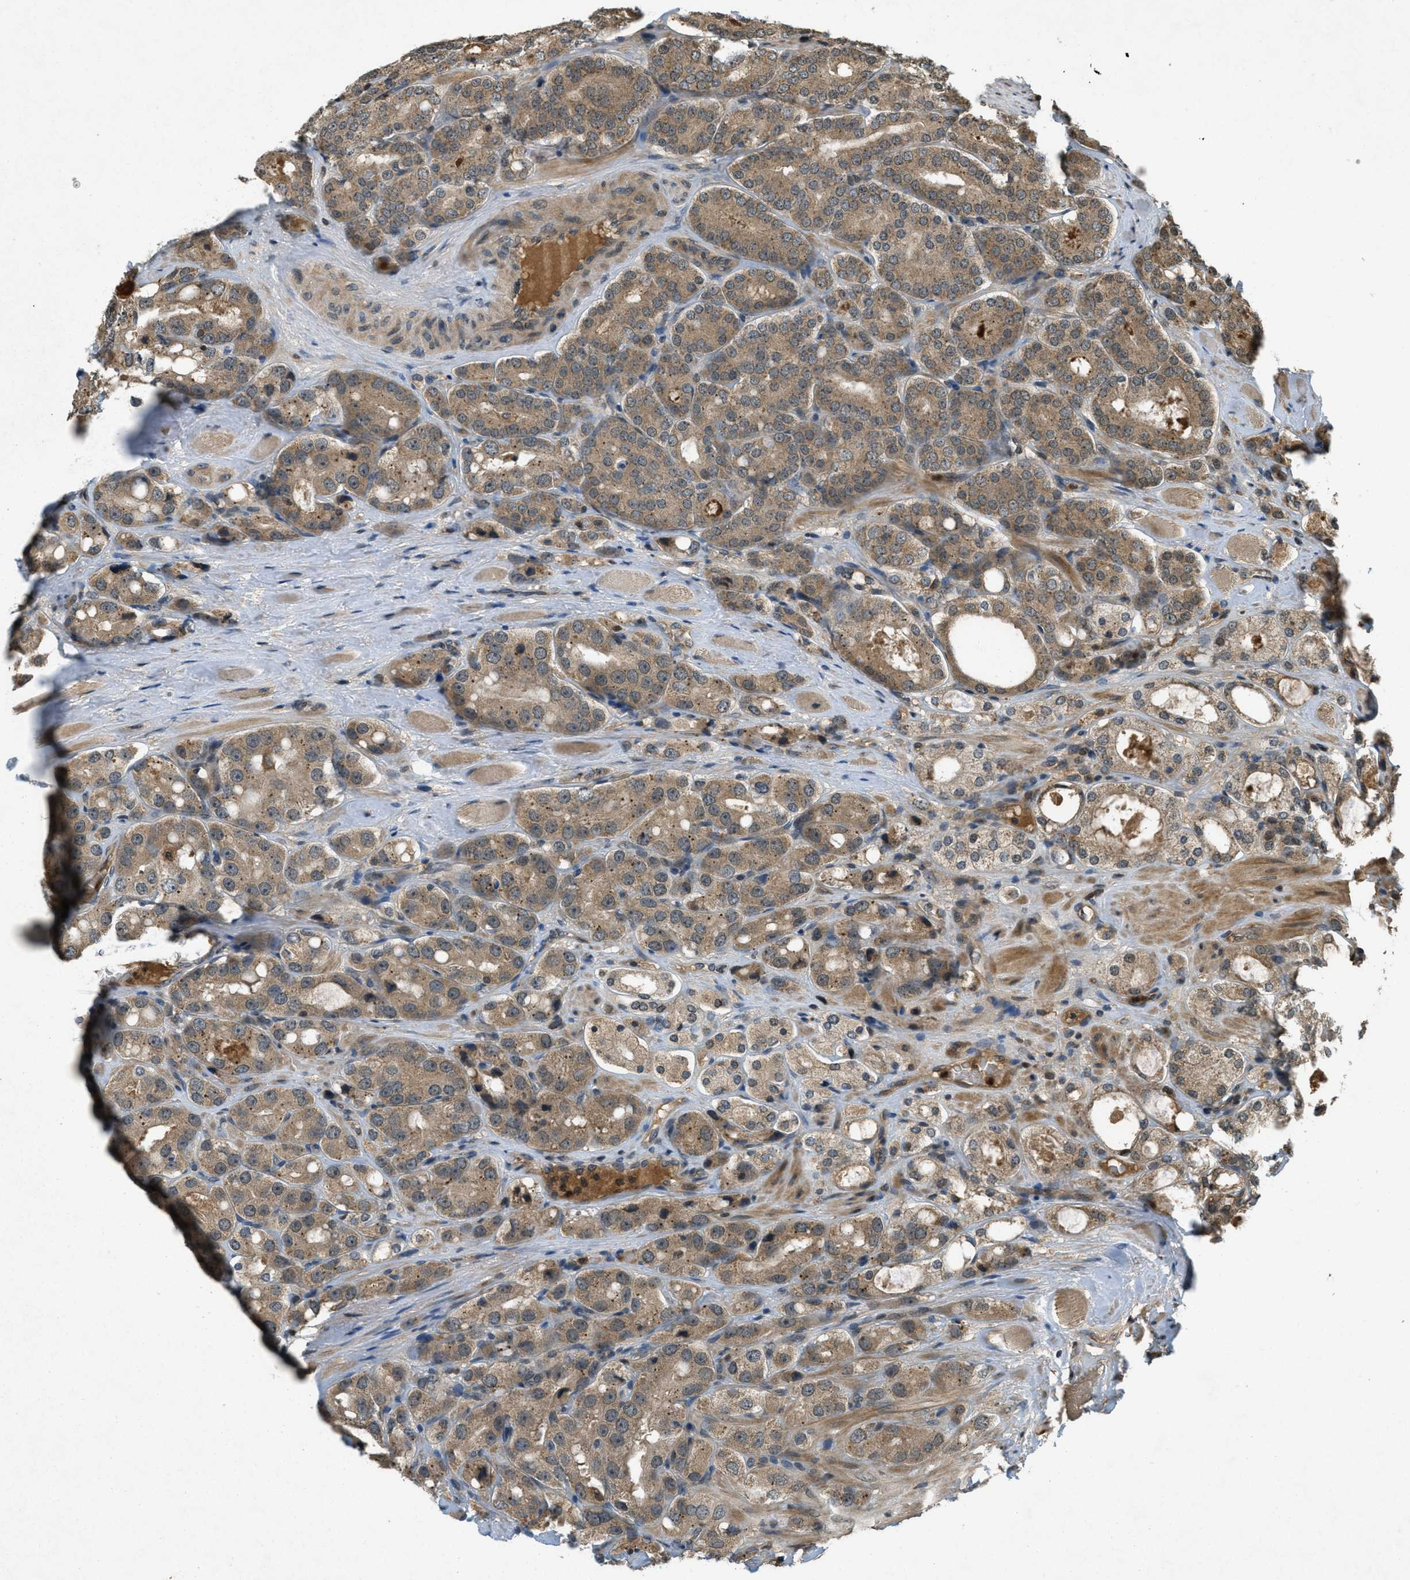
{"staining": {"intensity": "moderate", "quantity": "25%-75%", "location": "cytoplasmic/membranous"}, "tissue": "prostate cancer", "cell_type": "Tumor cells", "image_type": "cancer", "snomed": [{"axis": "morphology", "description": "Adenocarcinoma, High grade"}, {"axis": "topography", "description": "Prostate"}], "caption": "Protein analysis of prostate cancer tissue shows moderate cytoplasmic/membranous expression in about 25%-75% of tumor cells.", "gene": "ATG7", "patient": {"sex": "male", "age": 65}}